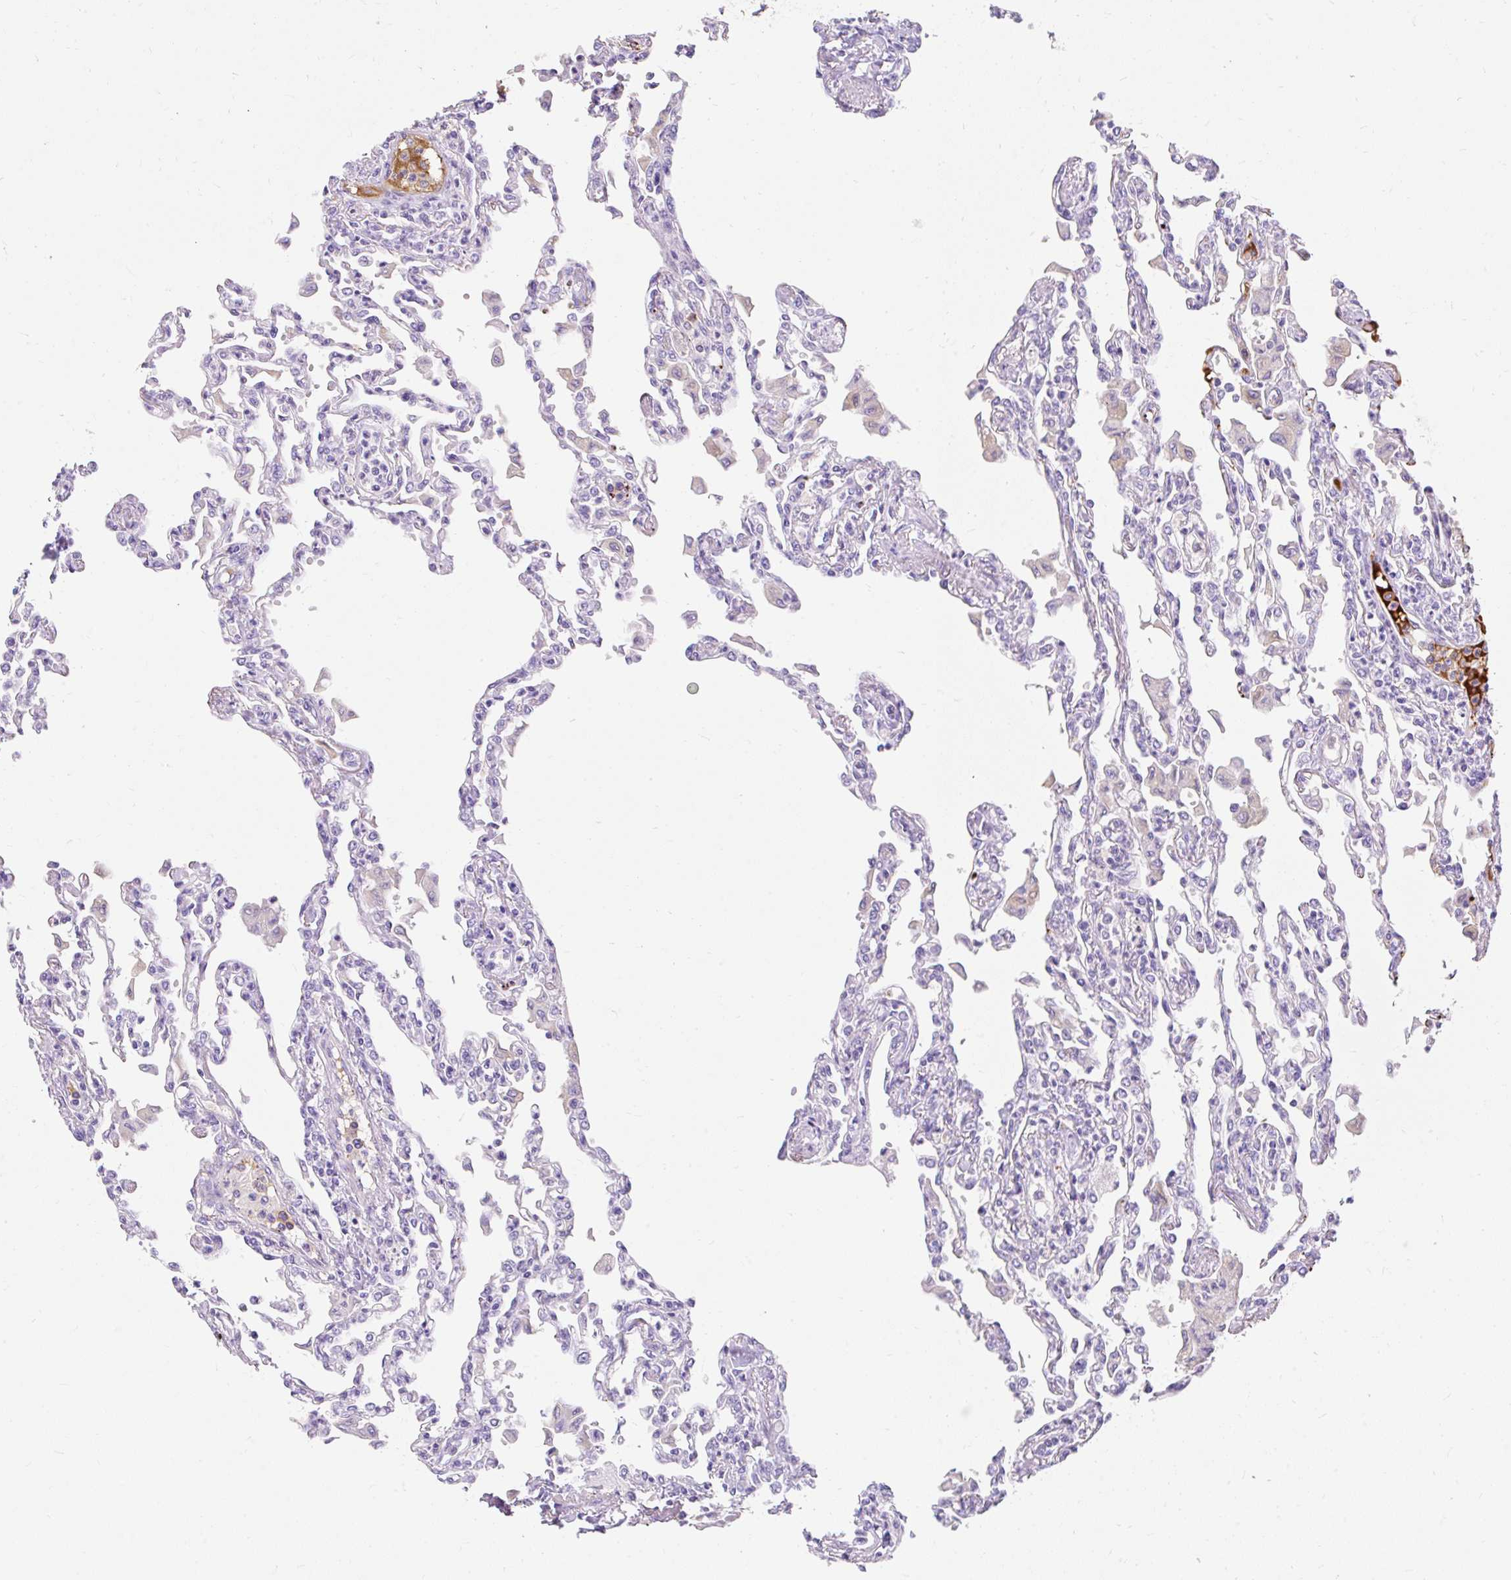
{"staining": {"intensity": "negative", "quantity": "none", "location": "none"}, "tissue": "lung", "cell_type": "Alveolar cells", "image_type": "normal", "snomed": [{"axis": "morphology", "description": "Normal tissue, NOS"}, {"axis": "topography", "description": "Bronchus"}, {"axis": "topography", "description": "Lung"}], "caption": "The photomicrograph shows no staining of alveolar cells in benign lung. (DAB immunohistochemistry, high magnification).", "gene": "APOC2", "patient": {"sex": "female", "age": 49}}